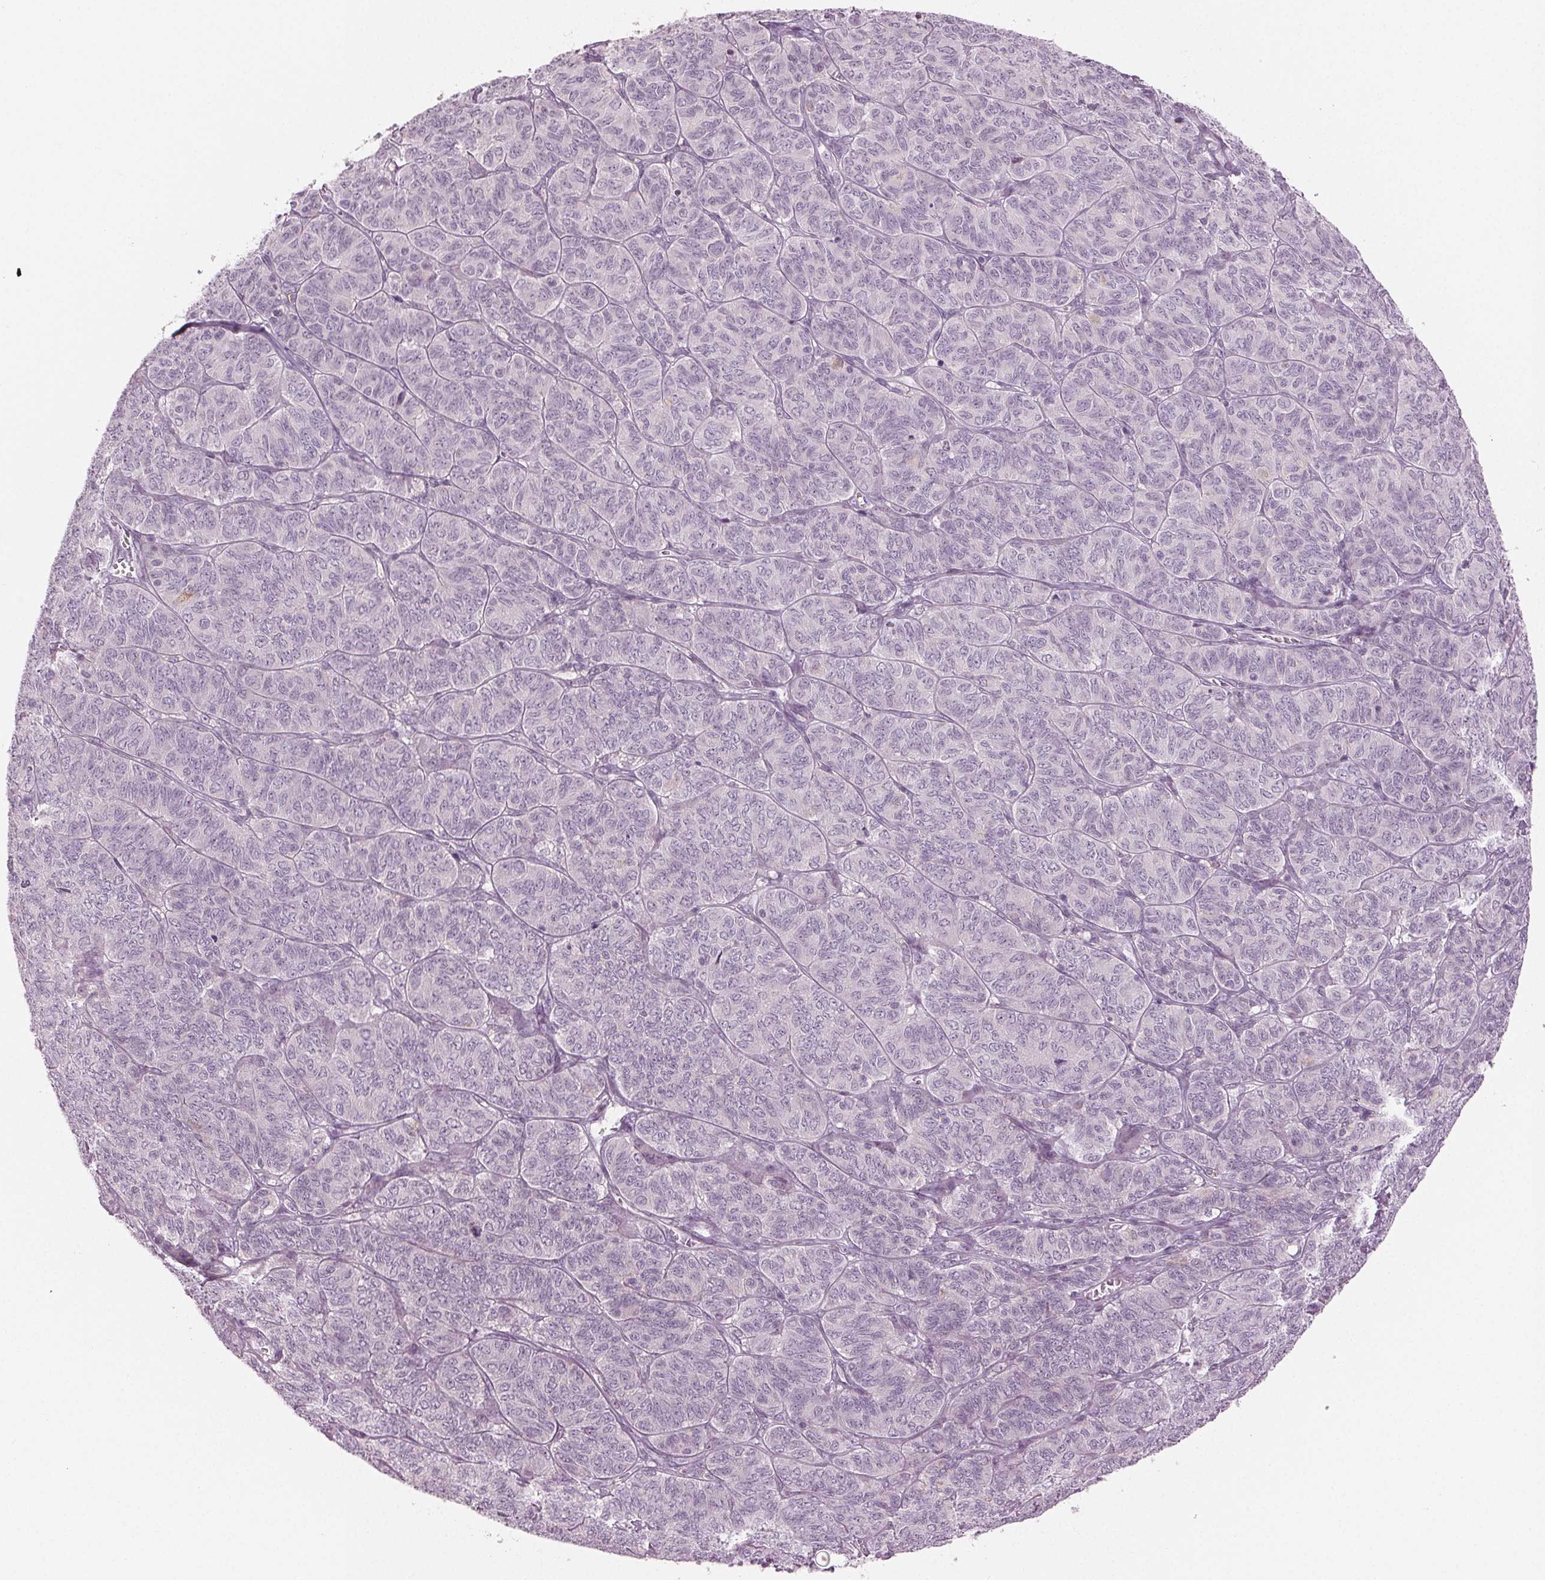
{"staining": {"intensity": "negative", "quantity": "none", "location": "none"}, "tissue": "ovarian cancer", "cell_type": "Tumor cells", "image_type": "cancer", "snomed": [{"axis": "morphology", "description": "Carcinoma, endometroid"}, {"axis": "topography", "description": "Ovary"}], "caption": "This is a histopathology image of immunohistochemistry staining of ovarian cancer, which shows no expression in tumor cells.", "gene": "PRAP1", "patient": {"sex": "female", "age": 80}}